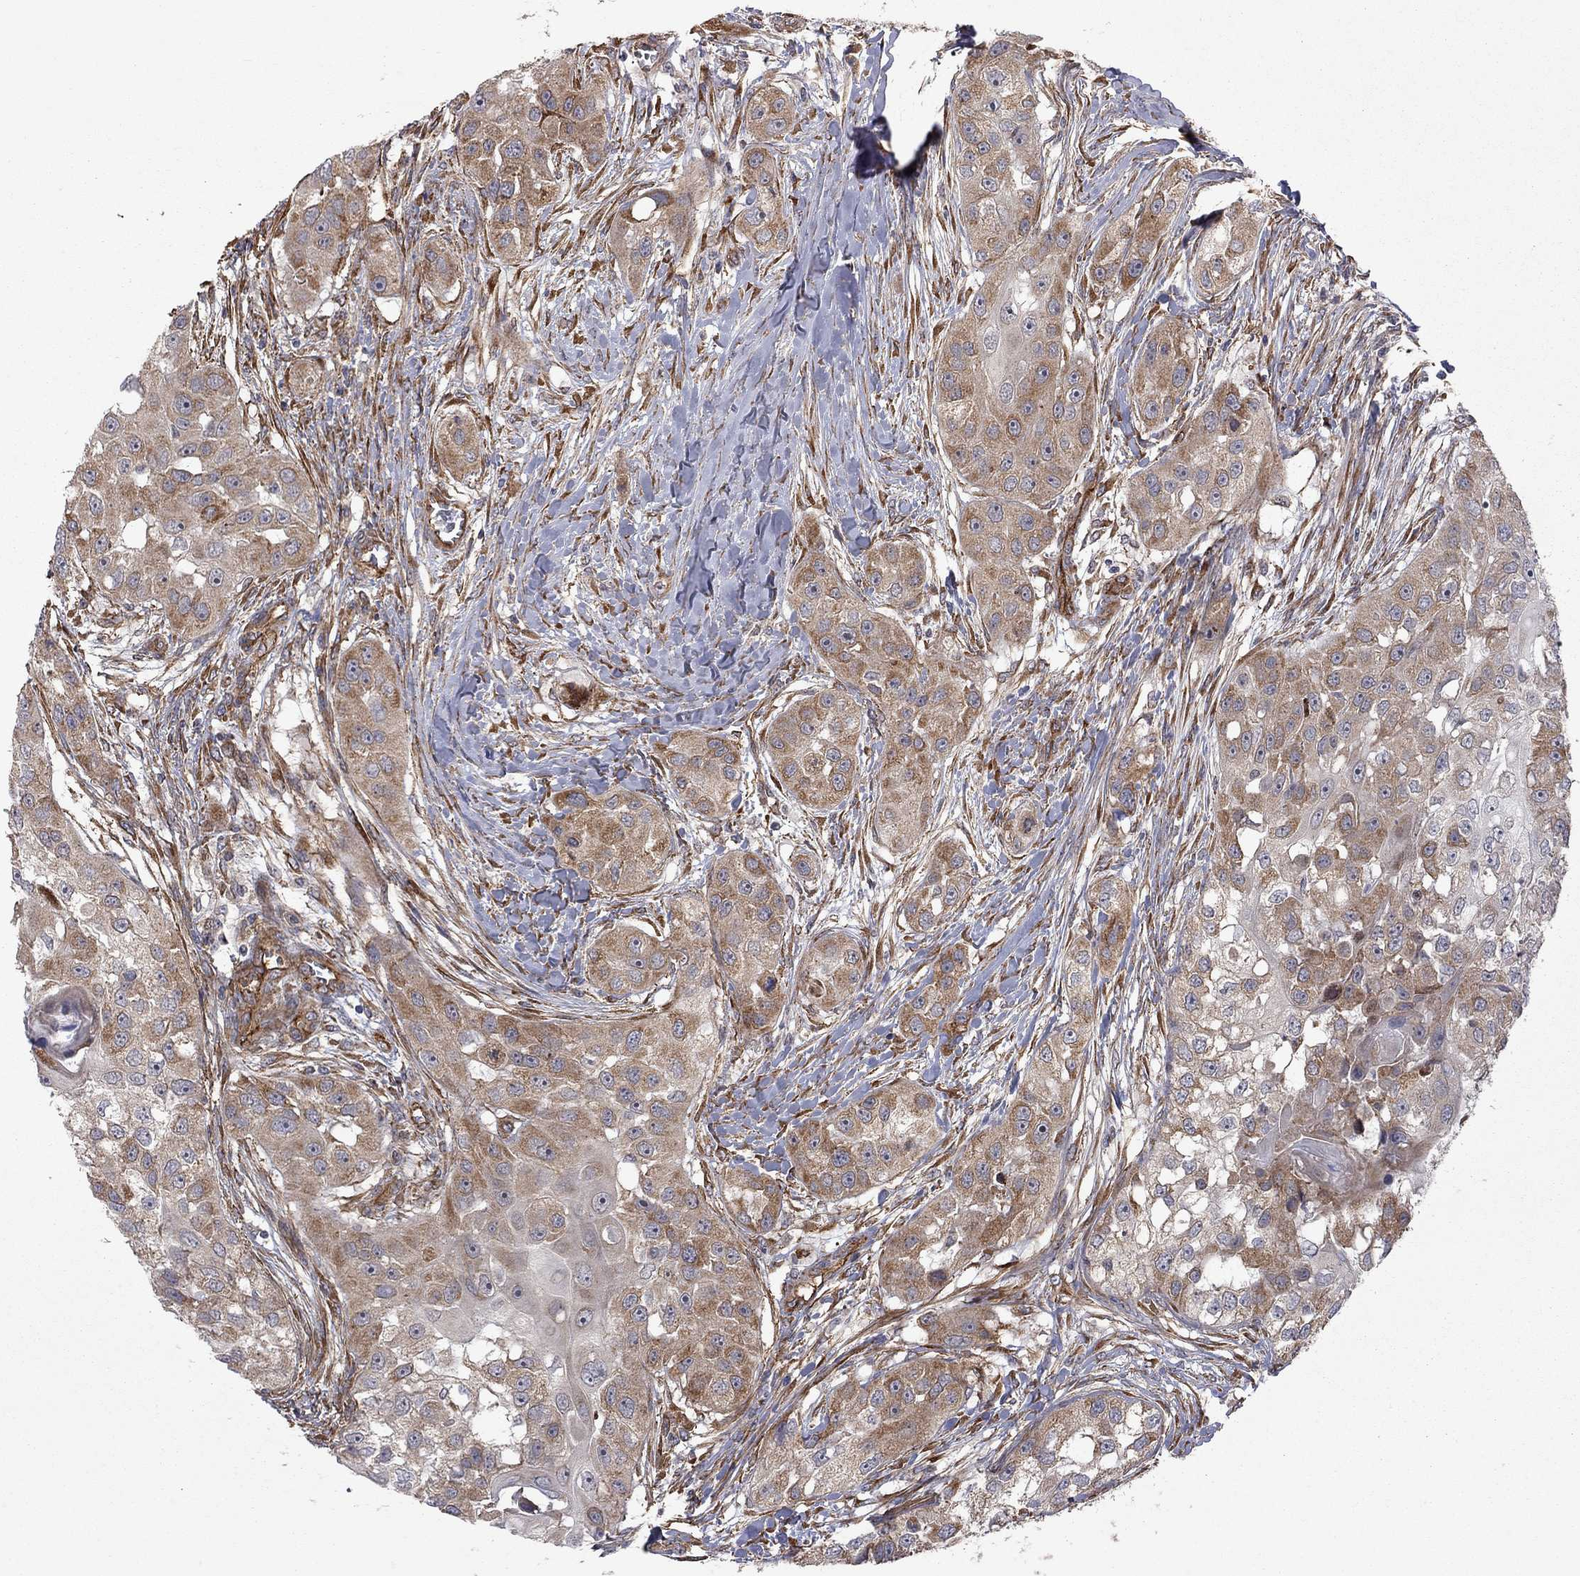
{"staining": {"intensity": "moderate", "quantity": "25%-75%", "location": "cytoplasmic/membranous"}, "tissue": "head and neck cancer", "cell_type": "Tumor cells", "image_type": "cancer", "snomed": [{"axis": "morphology", "description": "Normal tissue, NOS"}, {"axis": "morphology", "description": "Squamous cell carcinoma, NOS"}, {"axis": "topography", "description": "Skeletal muscle"}, {"axis": "topography", "description": "Head-Neck"}], "caption": "Protein expression analysis of squamous cell carcinoma (head and neck) demonstrates moderate cytoplasmic/membranous expression in about 25%-75% of tumor cells. (DAB (3,3'-diaminobenzidine) IHC with brightfield microscopy, high magnification).", "gene": "EXOC3L2", "patient": {"sex": "male", "age": 51}}